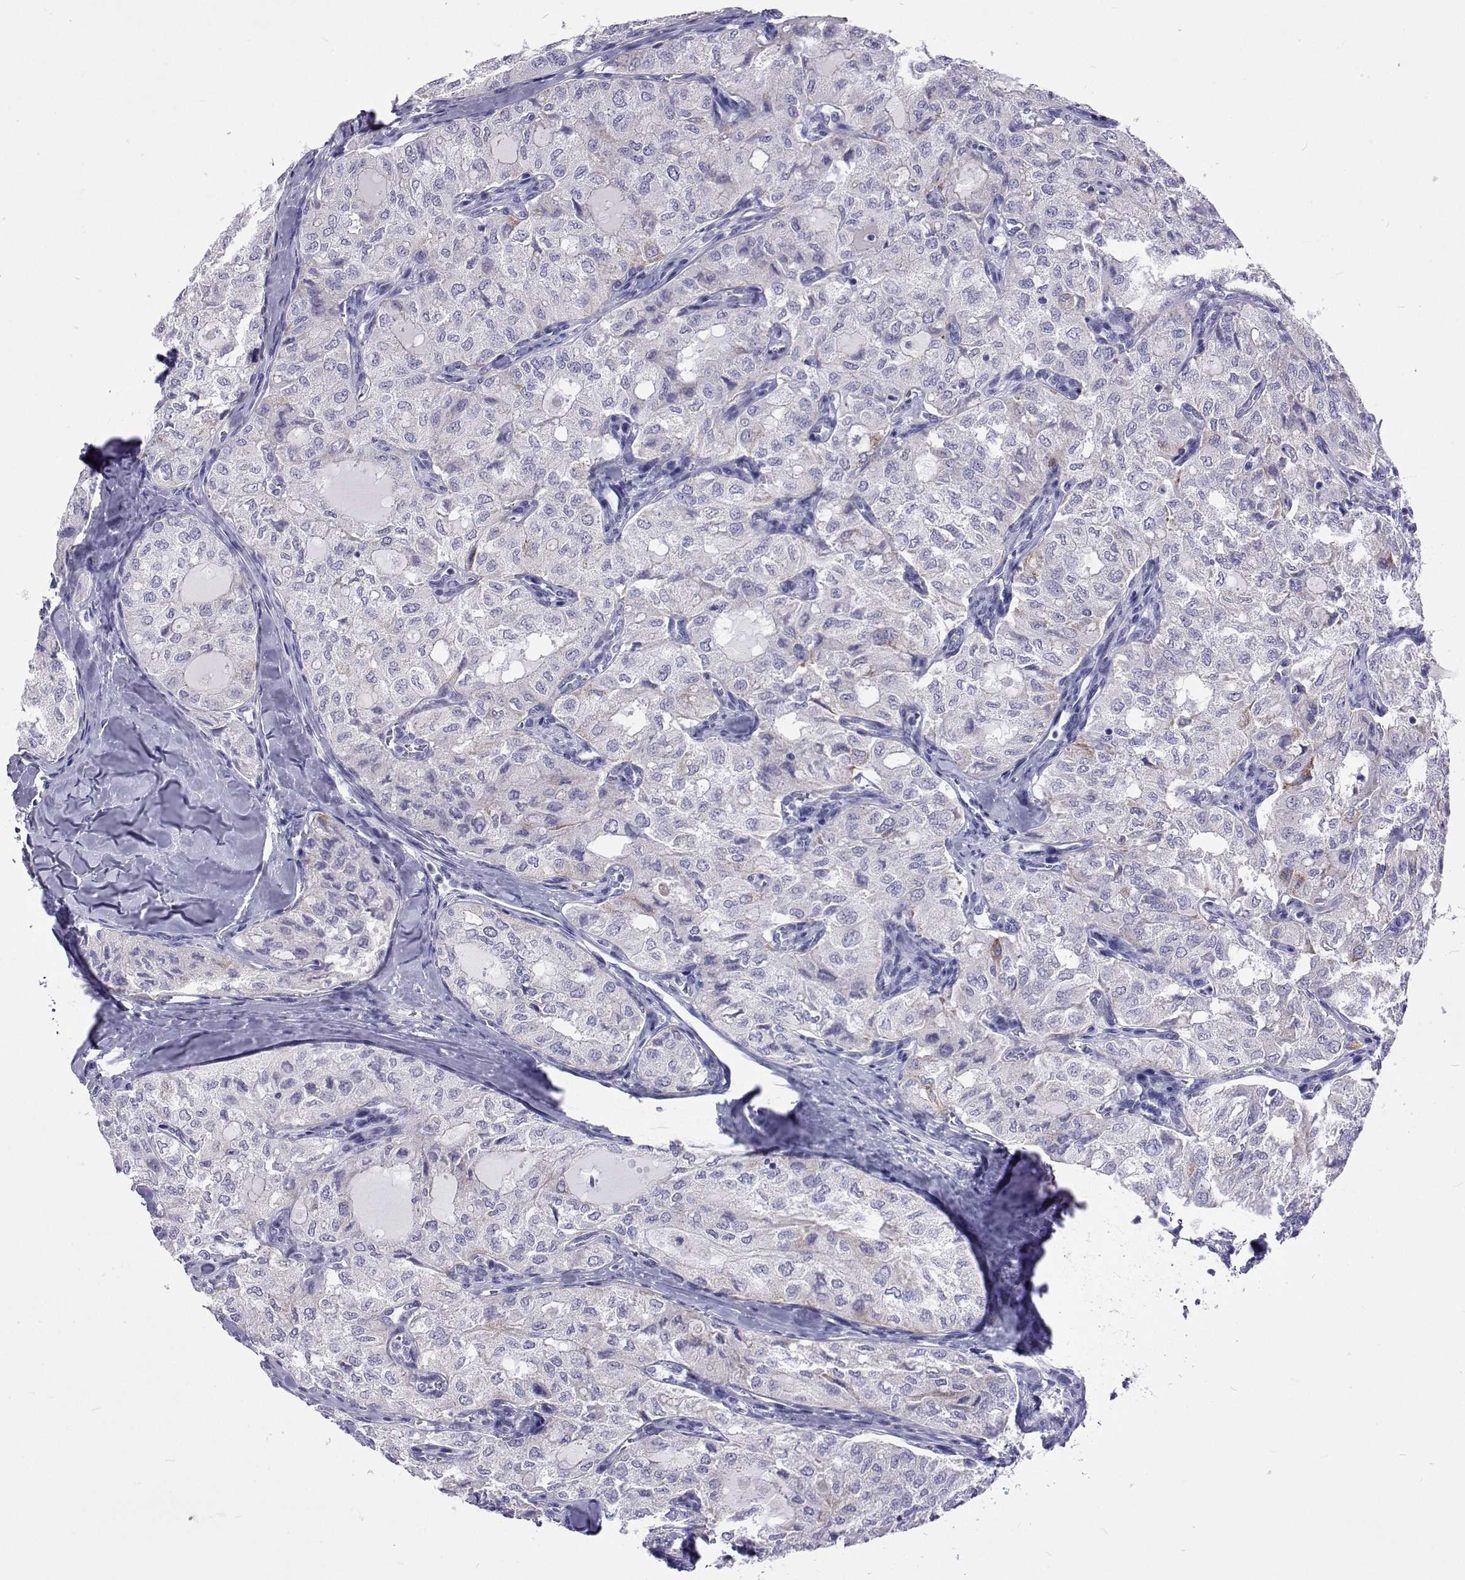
{"staining": {"intensity": "negative", "quantity": "none", "location": "none"}, "tissue": "thyroid cancer", "cell_type": "Tumor cells", "image_type": "cancer", "snomed": [{"axis": "morphology", "description": "Follicular adenoma carcinoma, NOS"}, {"axis": "topography", "description": "Thyroid gland"}], "caption": "Tumor cells are negative for brown protein staining in thyroid cancer (follicular adenoma carcinoma).", "gene": "UMODL1", "patient": {"sex": "male", "age": 75}}